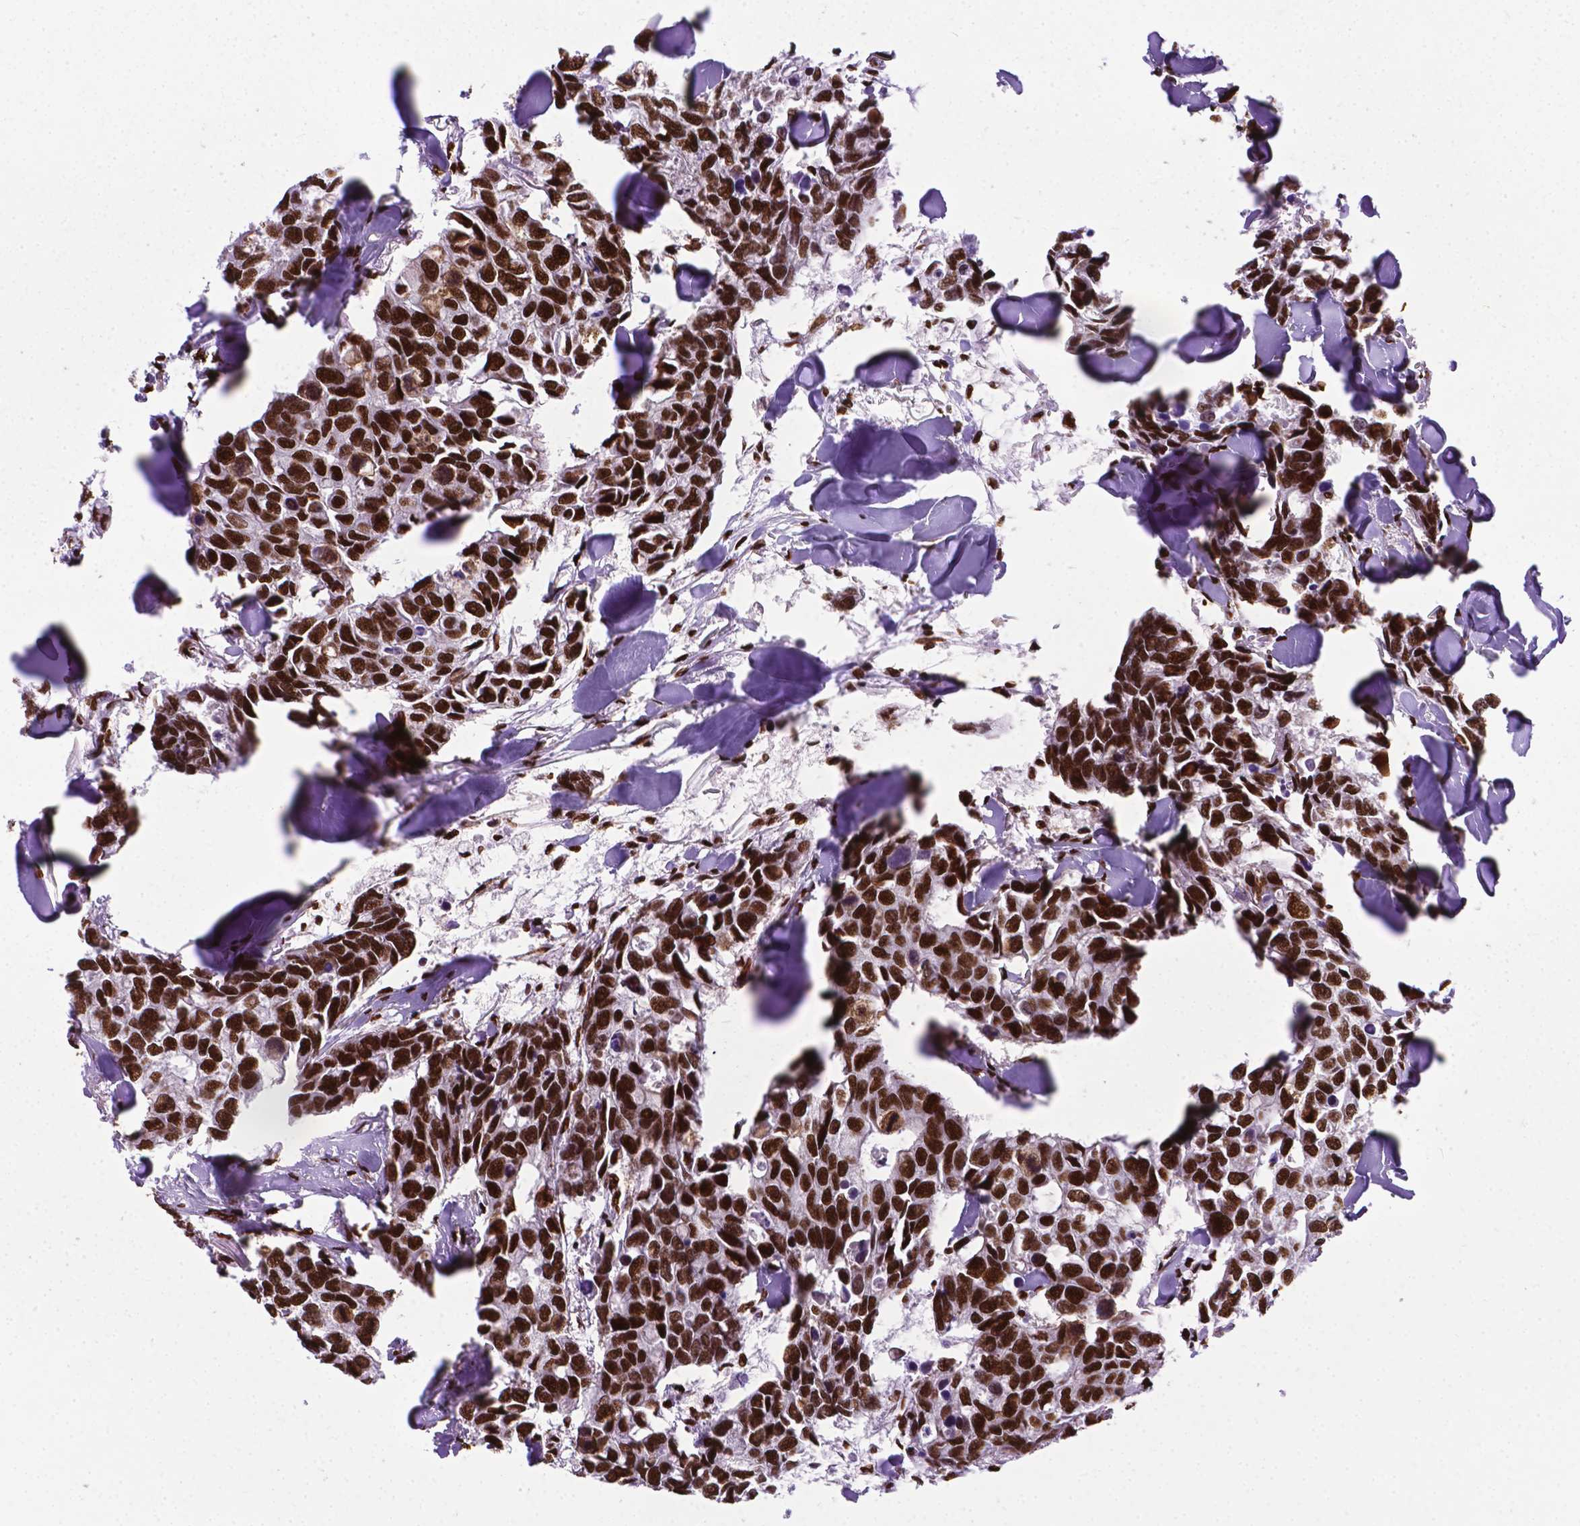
{"staining": {"intensity": "strong", "quantity": ">75%", "location": "nuclear"}, "tissue": "breast cancer", "cell_type": "Tumor cells", "image_type": "cancer", "snomed": [{"axis": "morphology", "description": "Duct carcinoma"}, {"axis": "topography", "description": "Breast"}], "caption": "Human breast infiltrating ductal carcinoma stained with a protein marker displays strong staining in tumor cells.", "gene": "SMIM5", "patient": {"sex": "female", "age": 83}}